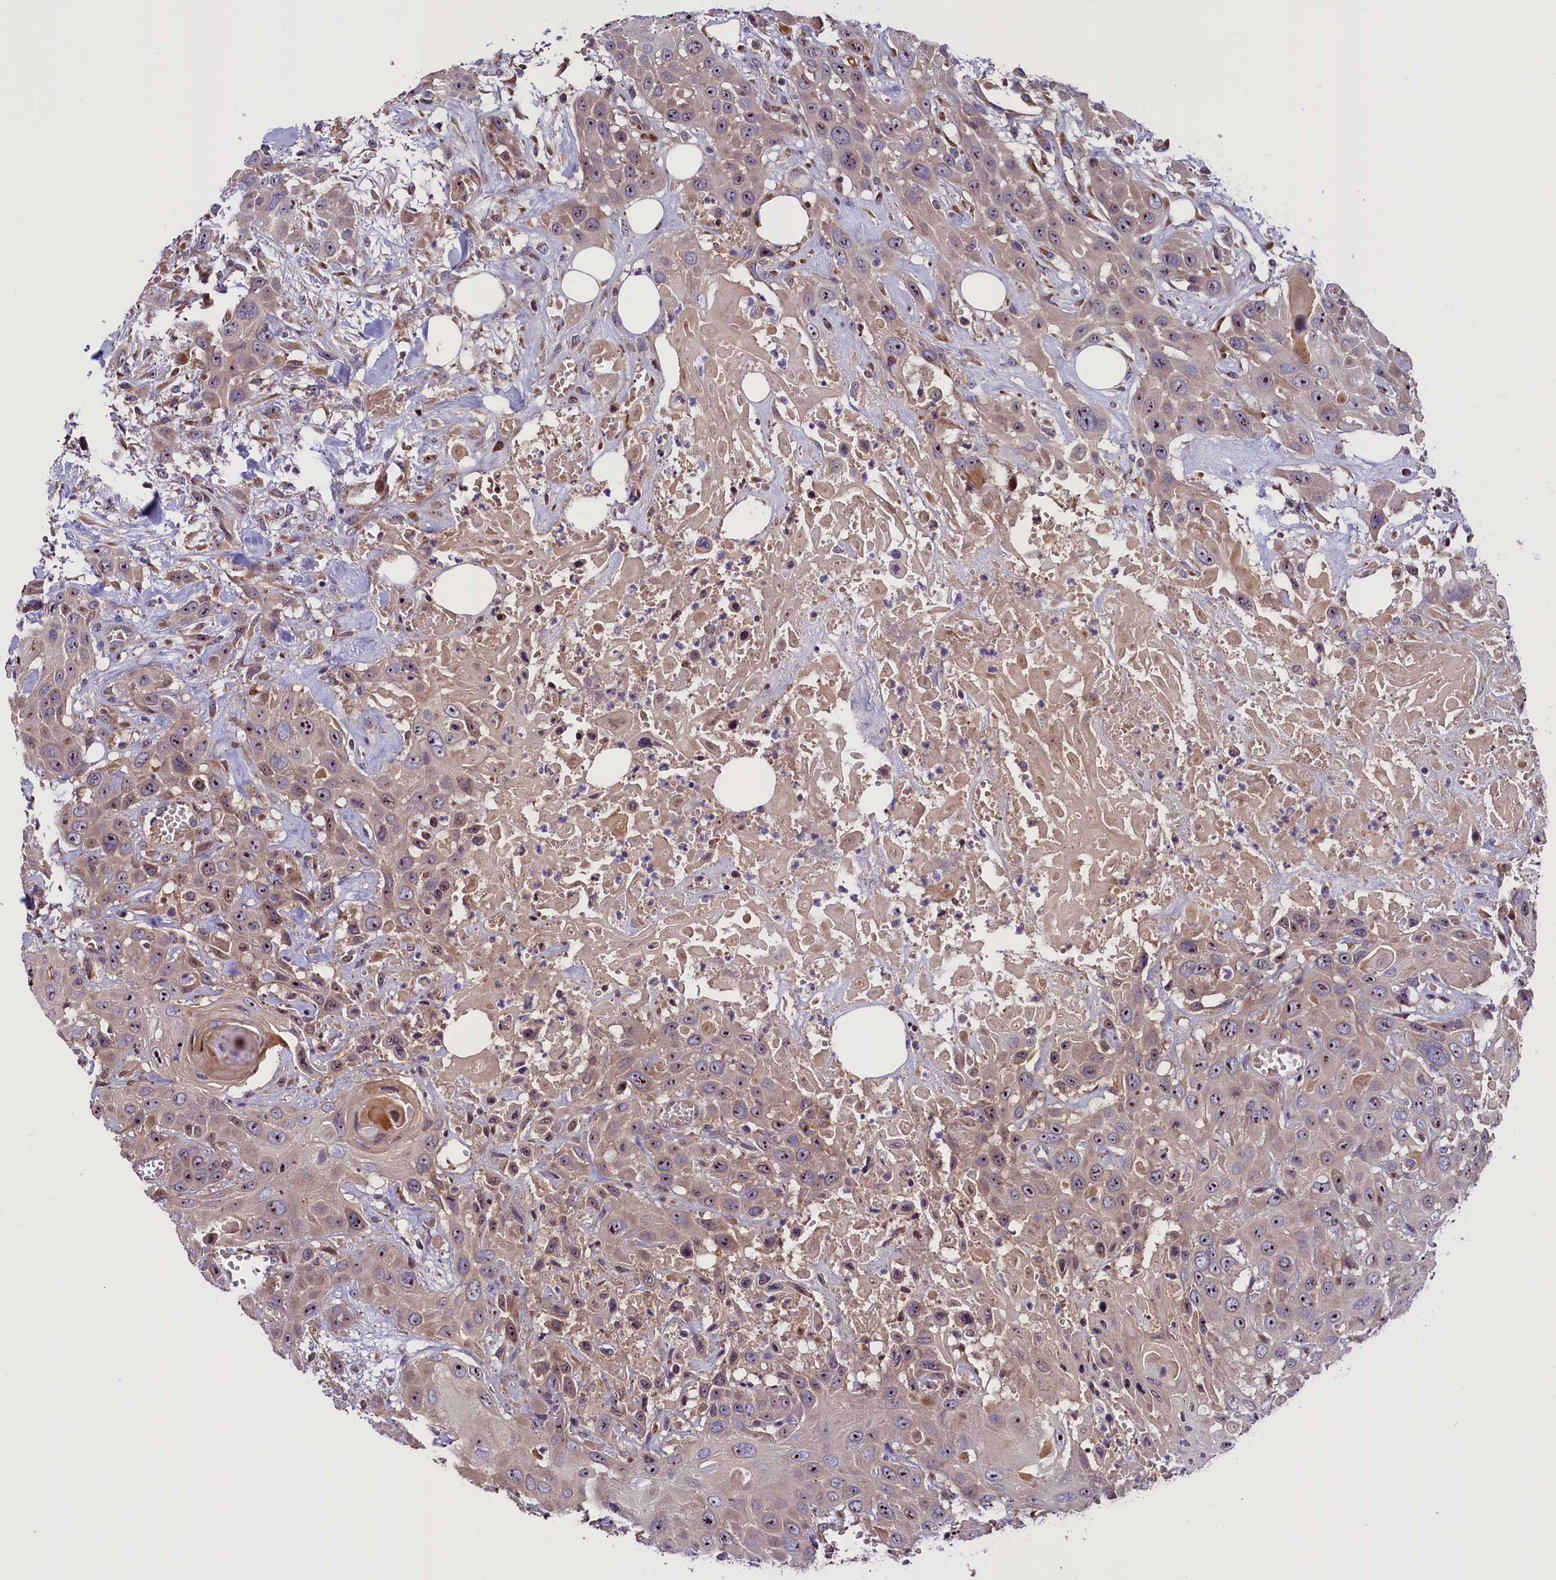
{"staining": {"intensity": "moderate", "quantity": ">75%", "location": "cytoplasmic/membranous,nuclear"}, "tissue": "head and neck cancer", "cell_type": "Tumor cells", "image_type": "cancer", "snomed": [{"axis": "morphology", "description": "Squamous cell carcinoma, NOS"}, {"axis": "topography", "description": "Head-Neck"}], "caption": "A brown stain shows moderate cytoplasmic/membranous and nuclear expression of a protein in squamous cell carcinoma (head and neck) tumor cells. (DAB (3,3'-diaminobenzidine) = brown stain, brightfield microscopy at high magnification).", "gene": "FRY", "patient": {"sex": "male", "age": 81}}